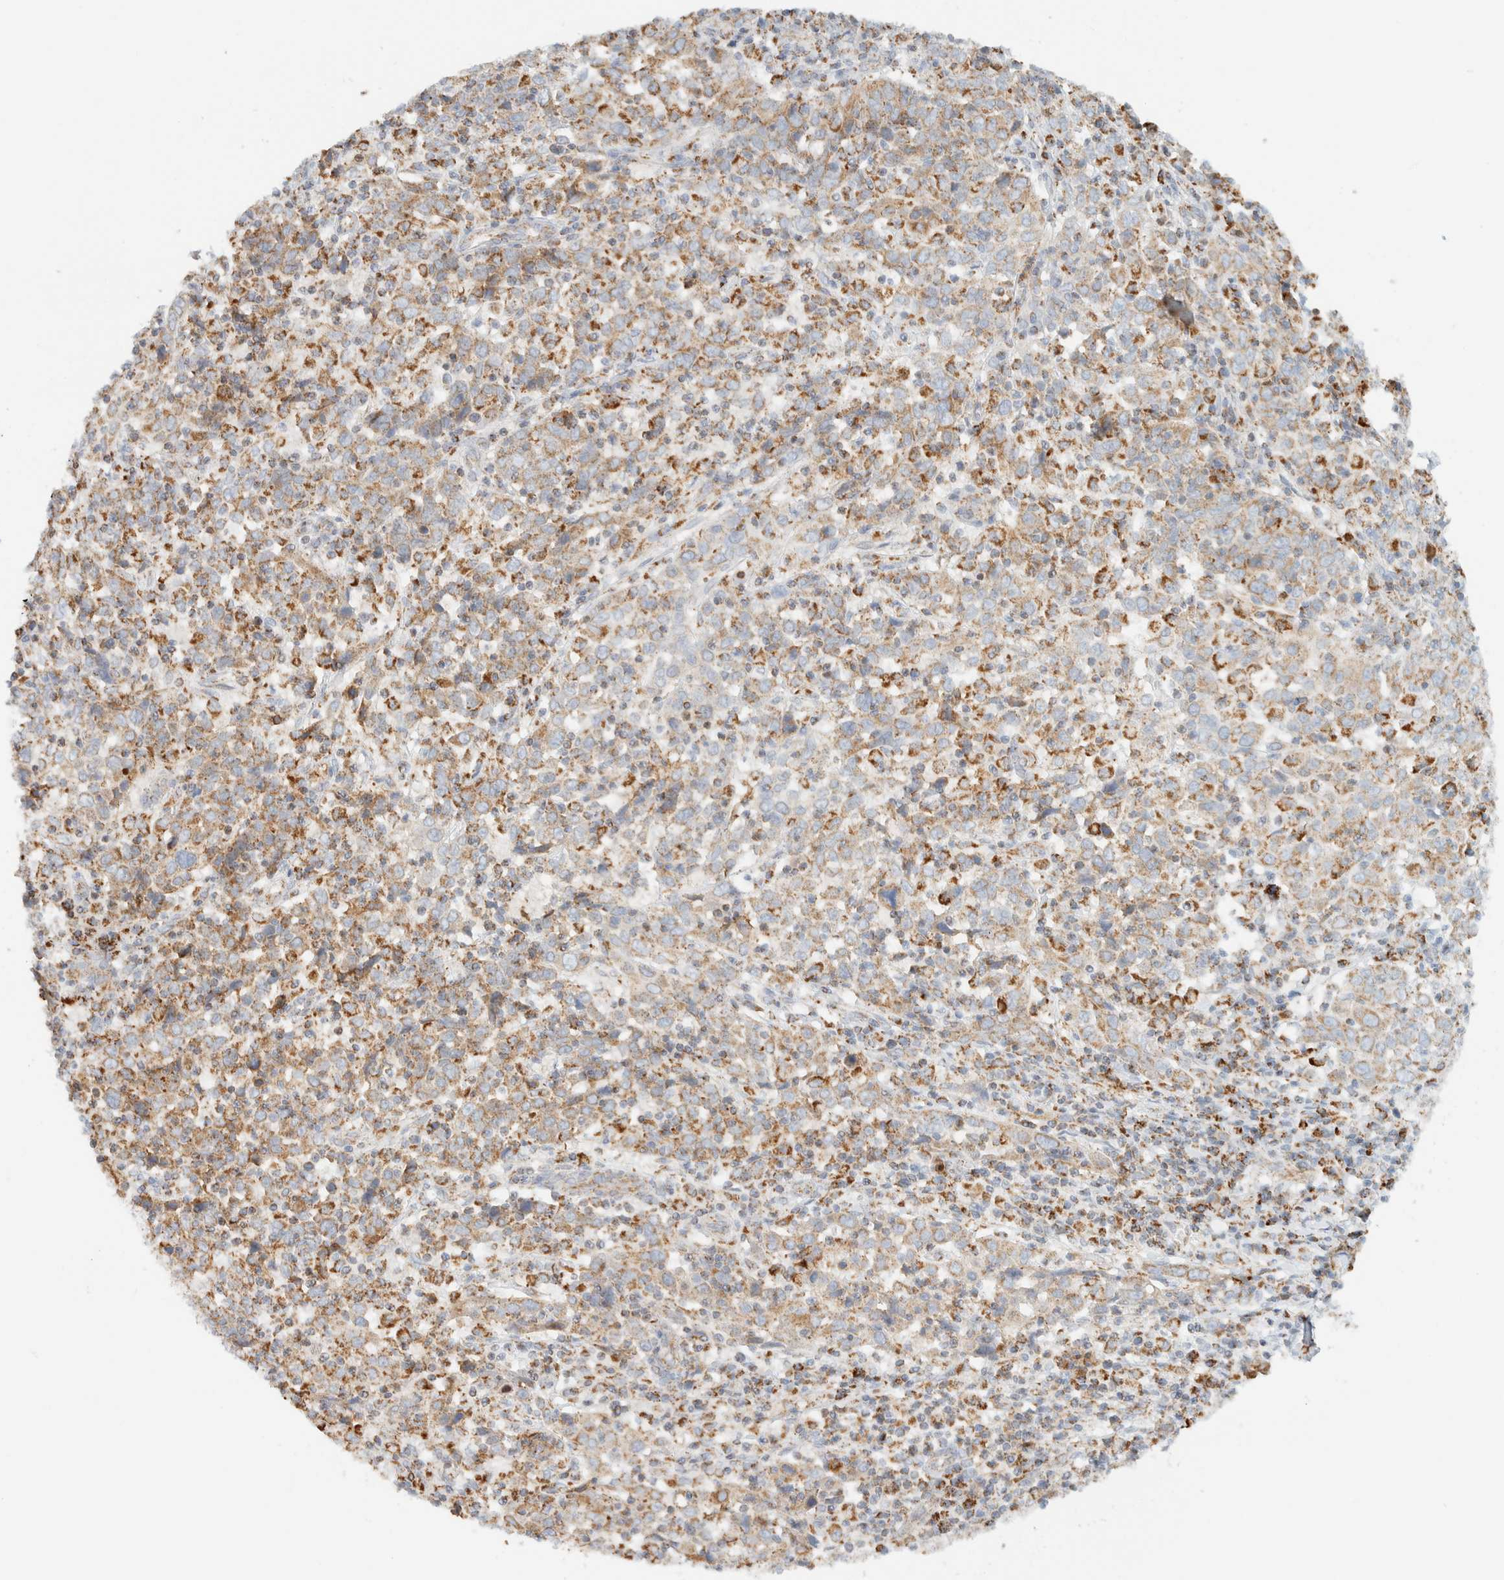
{"staining": {"intensity": "moderate", "quantity": ">75%", "location": "cytoplasmic/membranous"}, "tissue": "cervical cancer", "cell_type": "Tumor cells", "image_type": "cancer", "snomed": [{"axis": "morphology", "description": "Squamous cell carcinoma, NOS"}, {"axis": "topography", "description": "Cervix"}], "caption": "Moderate cytoplasmic/membranous protein expression is seen in approximately >75% of tumor cells in cervical cancer (squamous cell carcinoma).", "gene": "KIFAP3", "patient": {"sex": "female", "age": 46}}